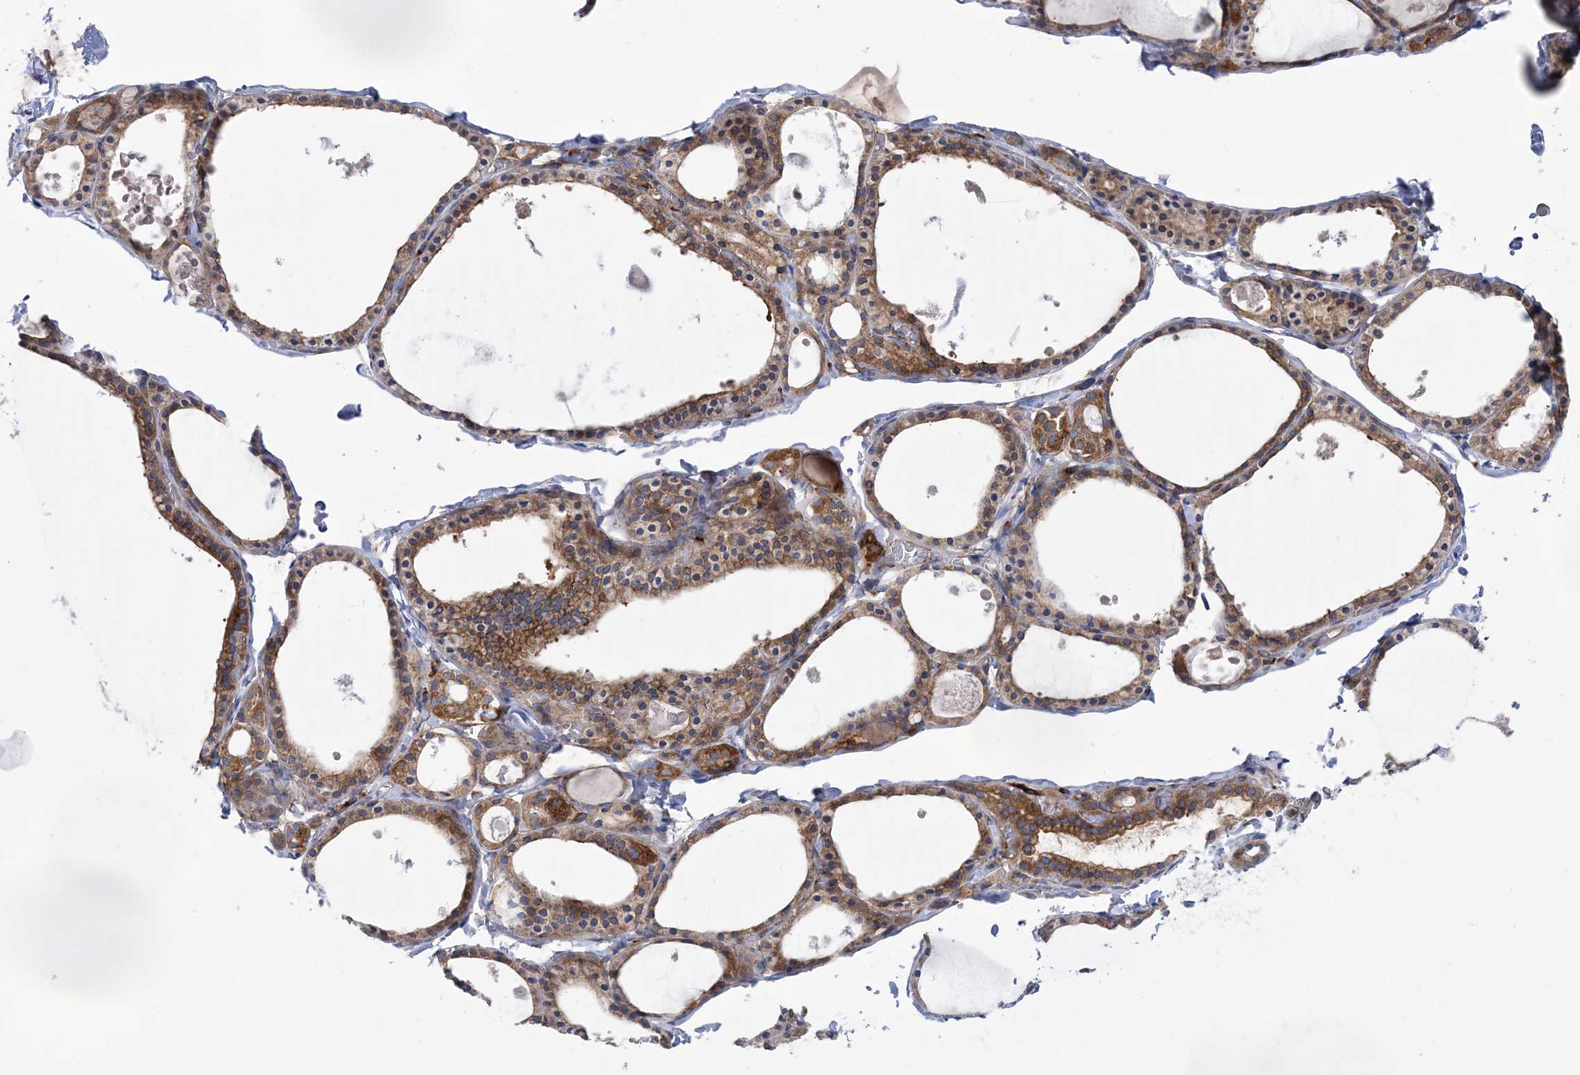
{"staining": {"intensity": "moderate", "quantity": ">75%", "location": "cytoplasmic/membranous"}, "tissue": "thyroid gland", "cell_type": "Glandular cells", "image_type": "normal", "snomed": [{"axis": "morphology", "description": "Normal tissue, NOS"}, {"axis": "topography", "description": "Thyroid gland"}], "caption": "Glandular cells show medium levels of moderate cytoplasmic/membranous positivity in about >75% of cells in unremarkable human thyroid gland.", "gene": "COPB2", "patient": {"sex": "male", "age": 56}}